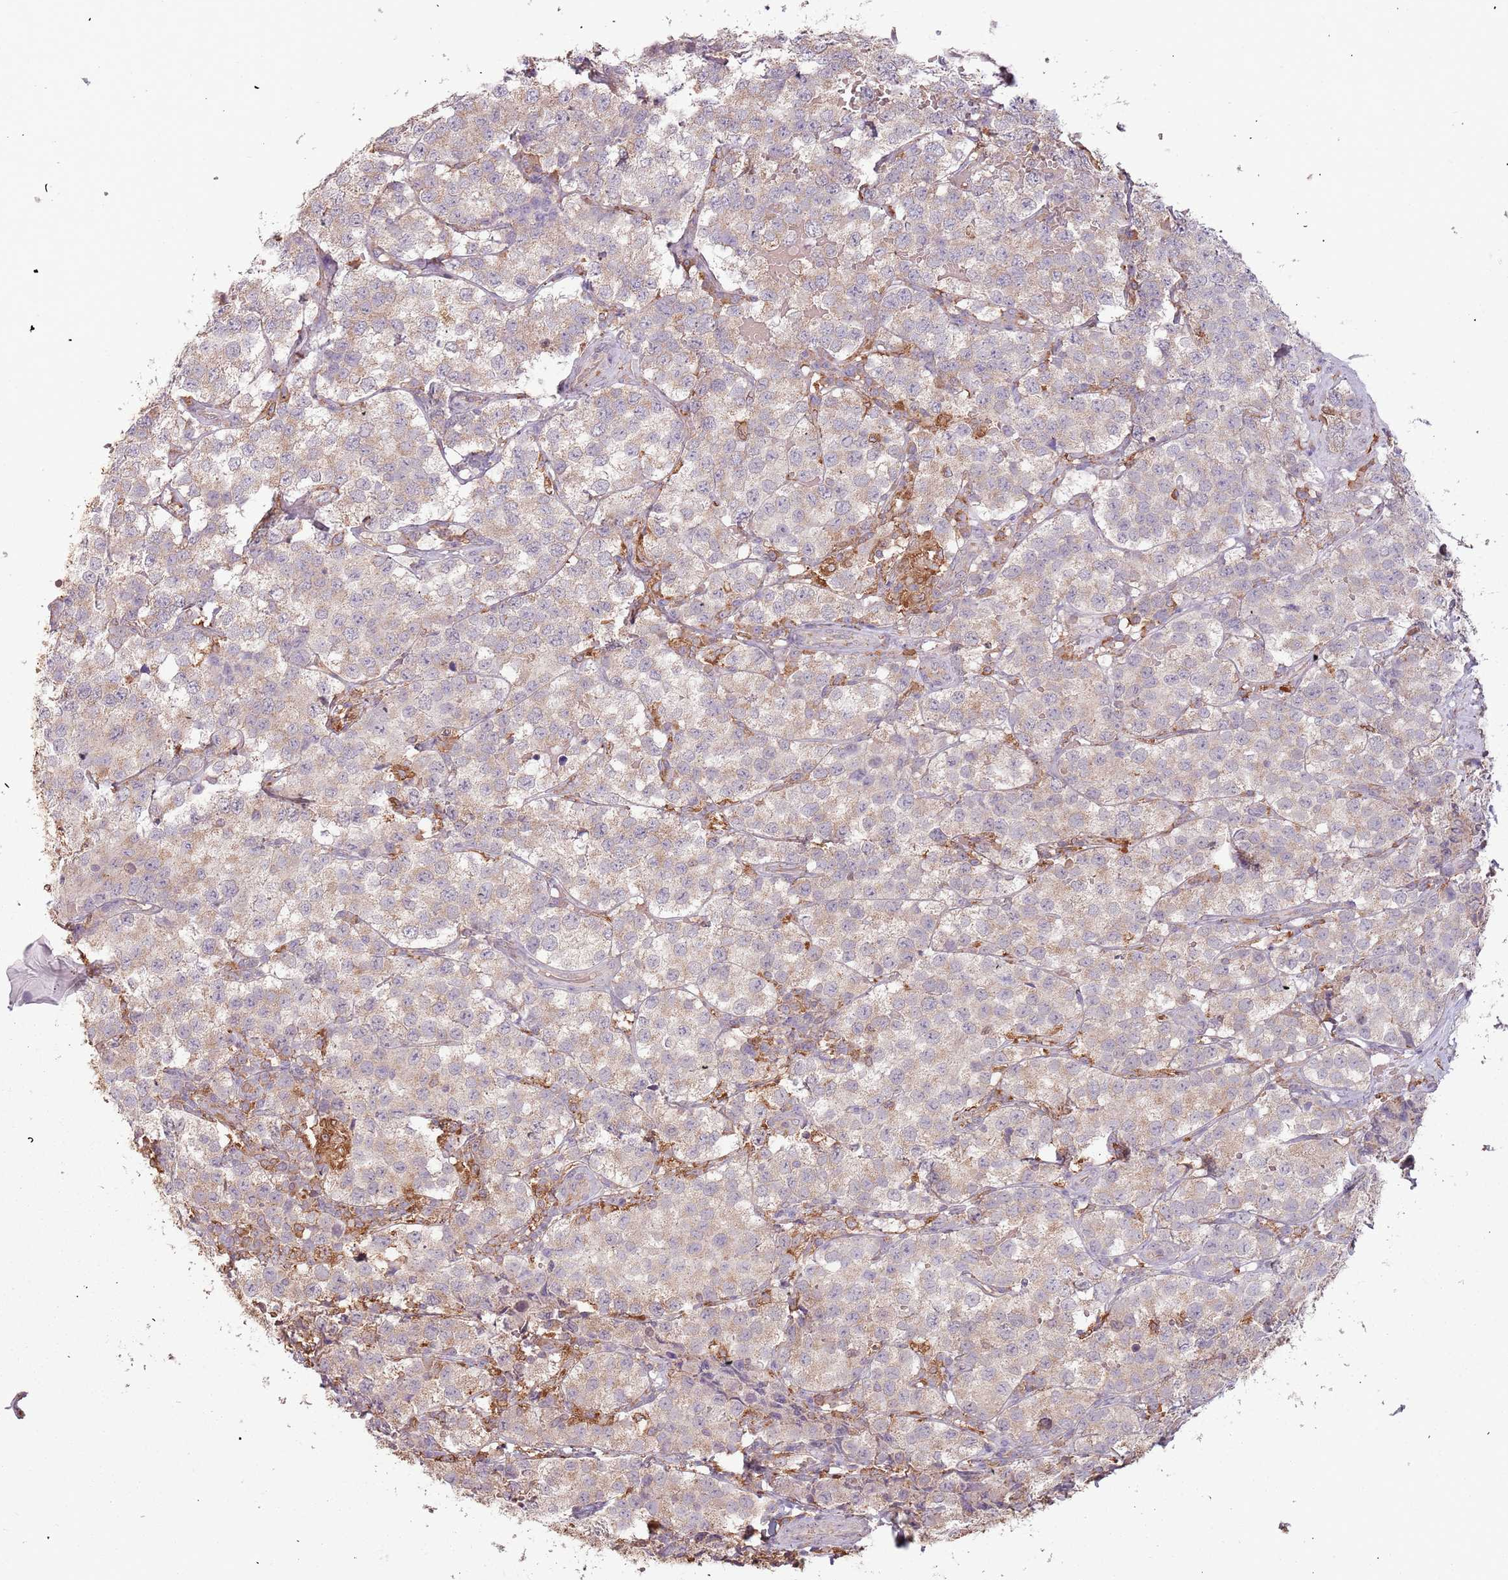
{"staining": {"intensity": "weak", "quantity": "<25%", "location": "cytoplasmic/membranous"}, "tissue": "testis cancer", "cell_type": "Tumor cells", "image_type": "cancer", "snomed": [{"axis": "morphology", "description": "Seminoma, NOS"}, {"axis": "topography", "description": "Testis"}], "caption": "DAB (3,3'-diaminobenzidine) immunohistochemical staining of human seminoma (testis) shows no significant positivity in tumor cells.", "gene": "ATOSB", "patient": {"sex": "male", "age": 34}}